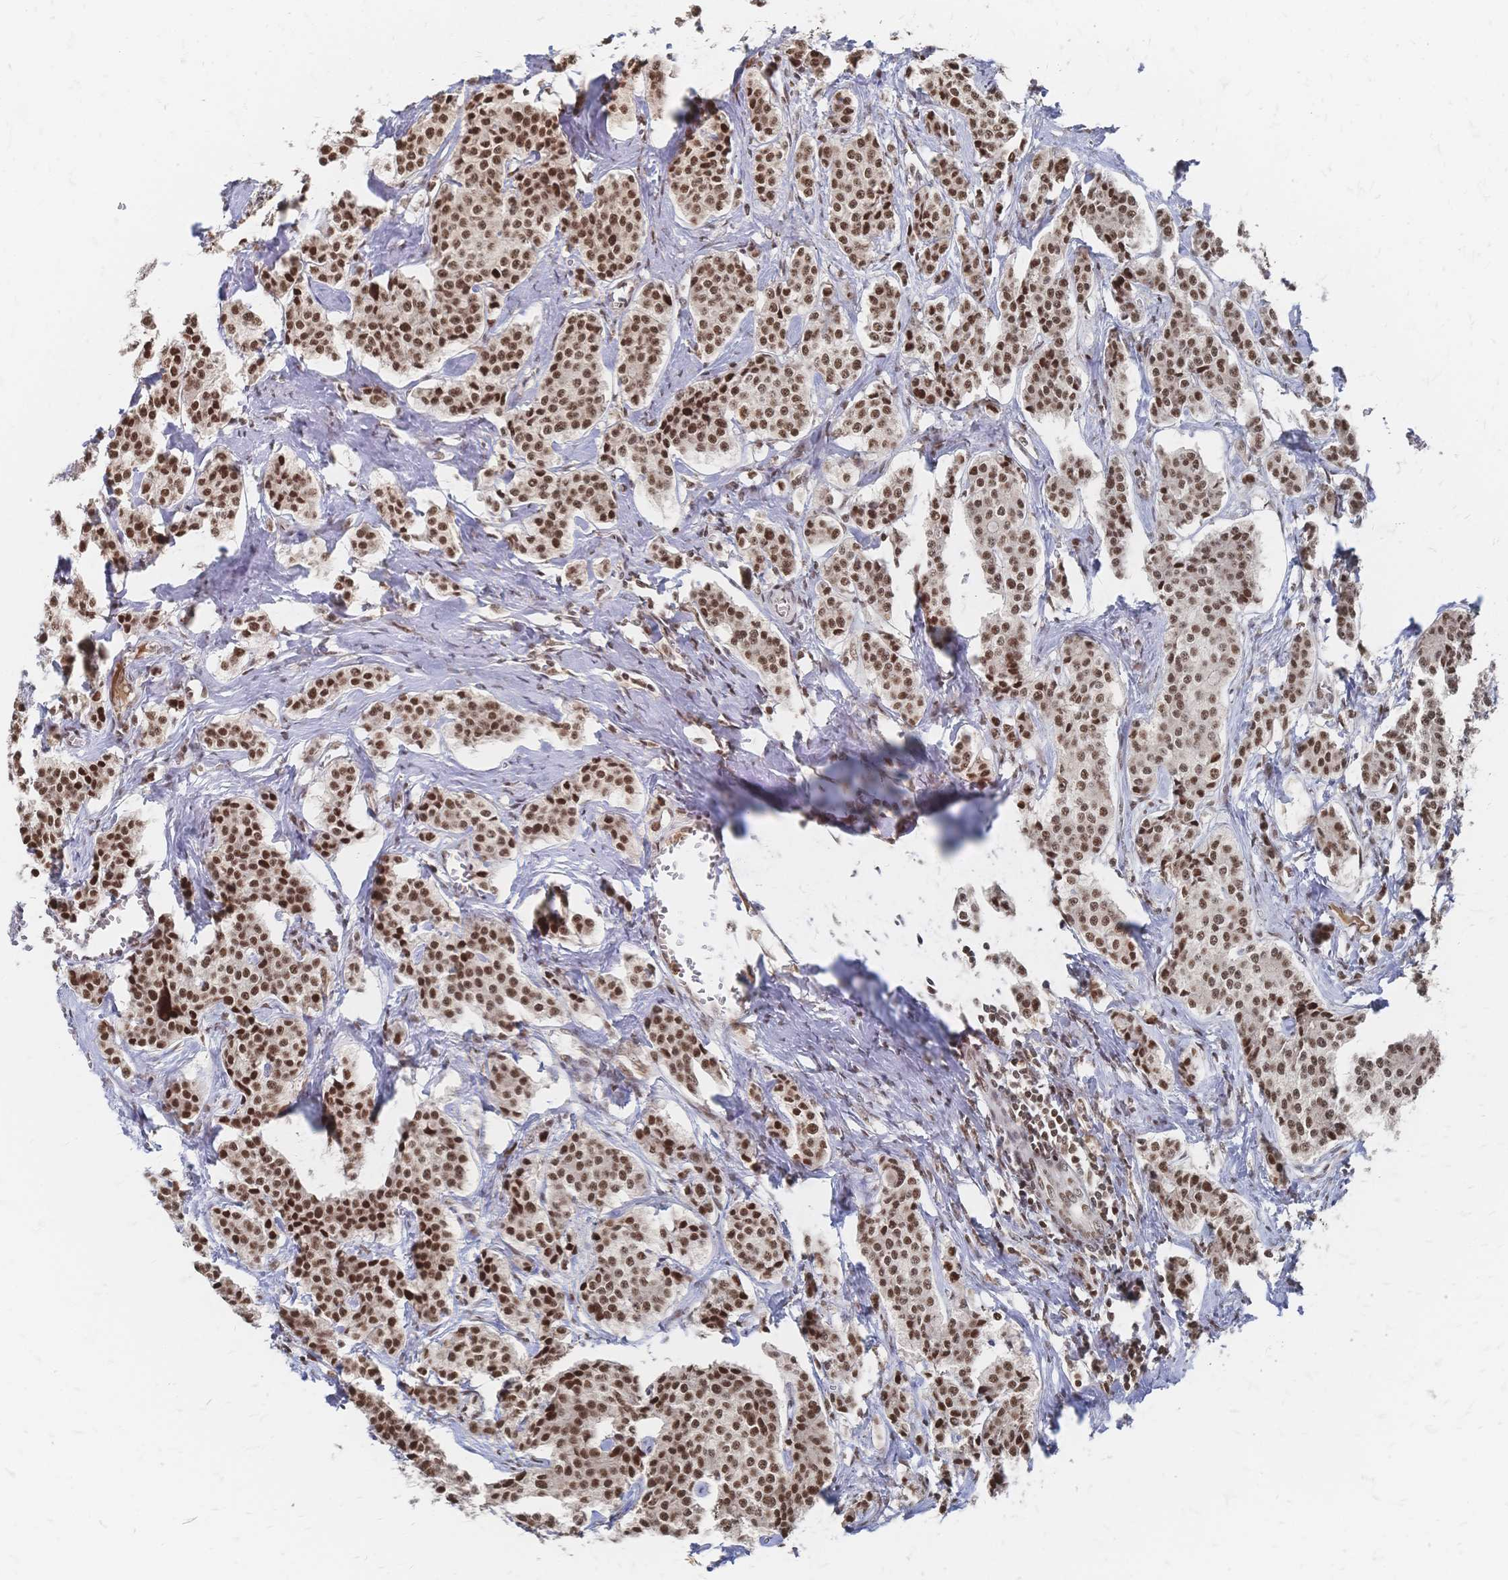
{"staining": {"intensity": "moderate", "quantity": ">75%", "location": "nuclear"}, "tissue": "carcinoid", "cell_type": "Tumor cells", "image_type": "cancer", "snomed": [{"axis": "morphology", "description": "Carcinoid, malignant, NOS"}, {"axis": "topography", "description": "Small intestine"}], "caption": "Immunohistochemistry (DAB) staining of human carcinoid shows moderate nuclear protein expression in approximately >75% of tumor cells. The staining was performed using DAB, with brown indicating positive protein expression. Nuclei are stained blue with hematoxylin.", "gene": "NELFA", "patient": {"sex": "female", "age": 64}}